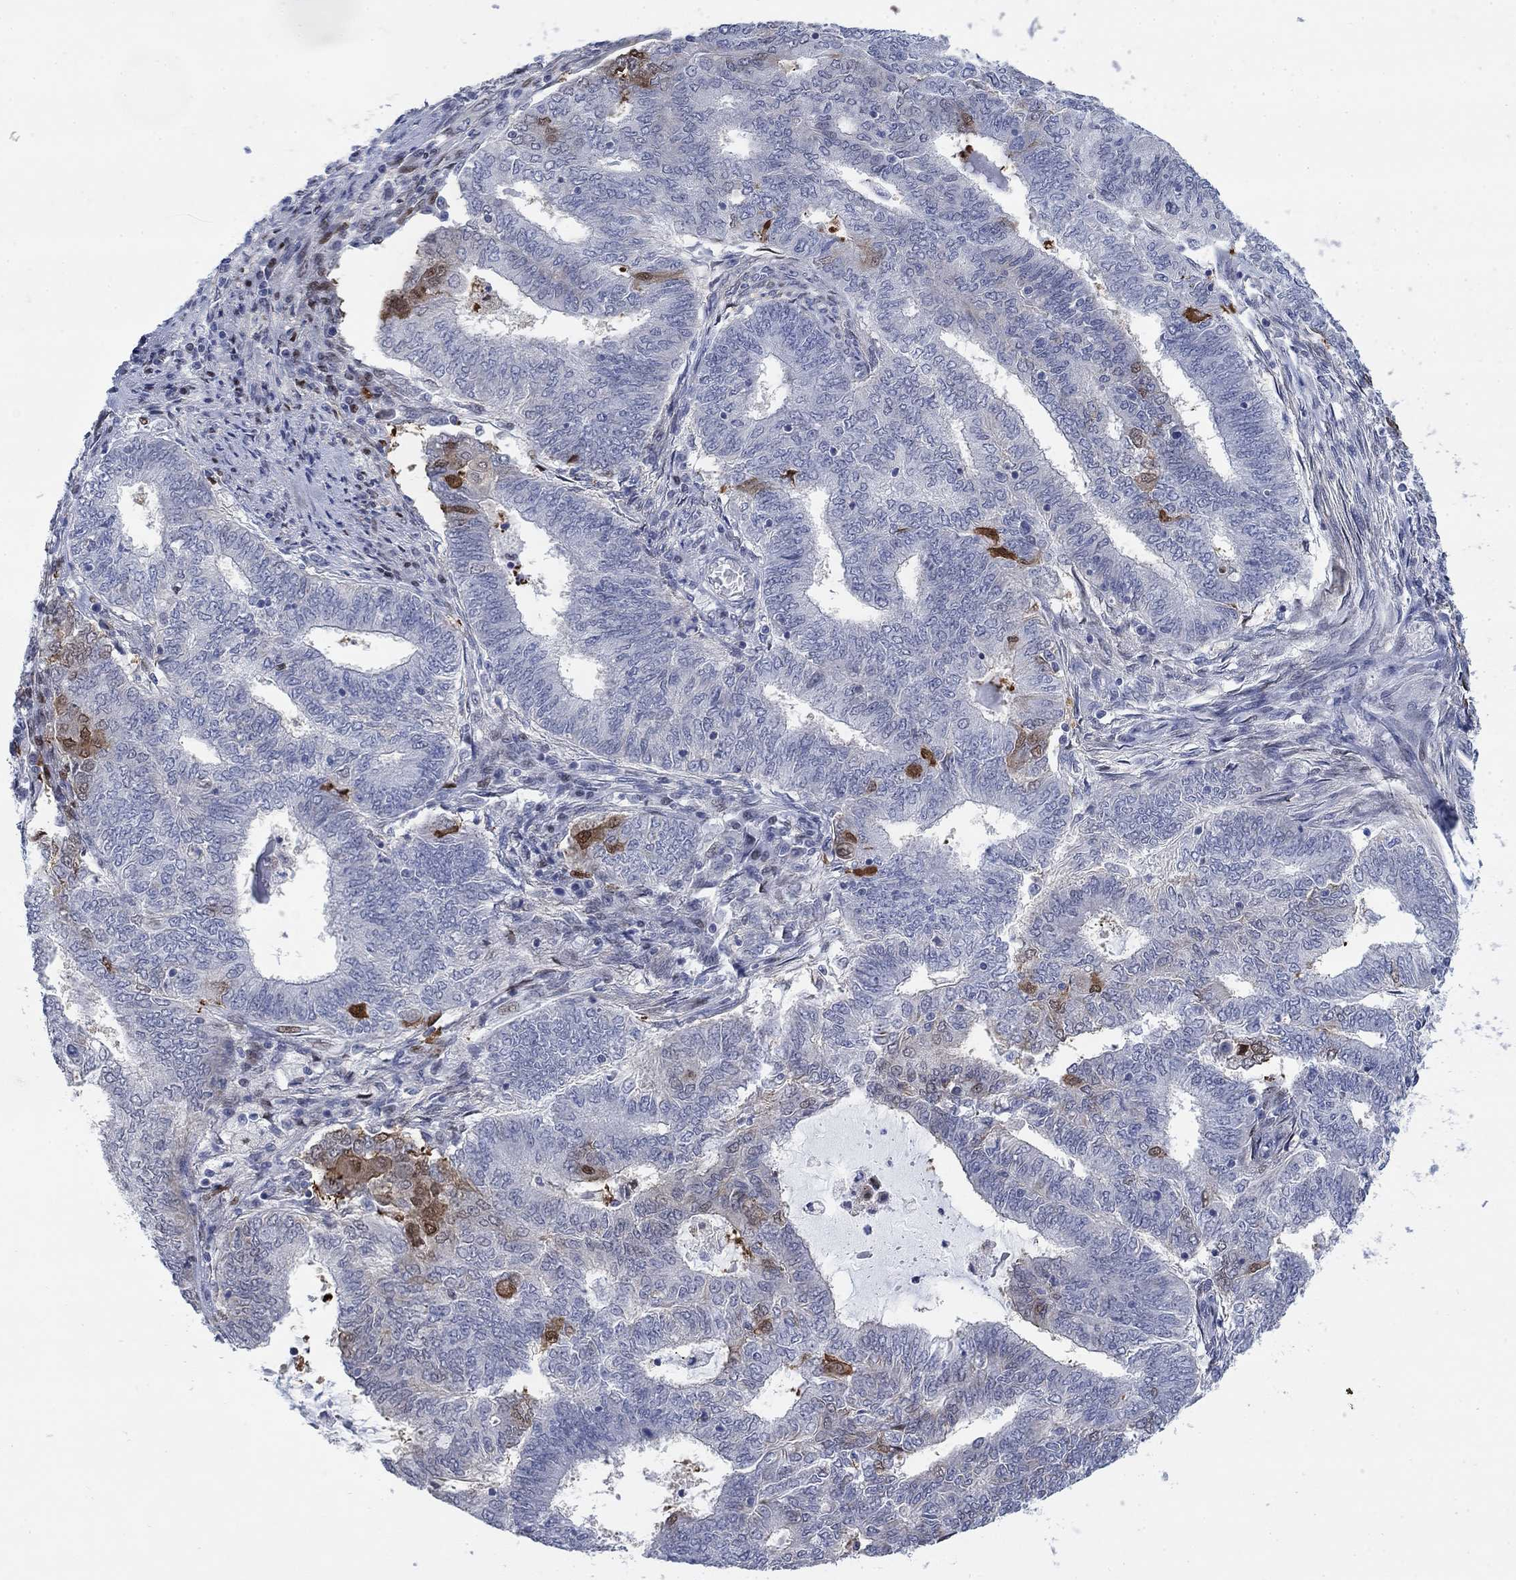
{"staining": {"intensity": "moderate", "quantity": "<25%", "location": "cytoplasmic/membranous"}, "tissue": "endometrial cancer", "cell_type": "Tumor cells", "image_type": "cancer", "snomed": [{"axis": "morphology", "description": "Adenocarcinoma, NOS"}, {"axis": "topography", "description": "Endometrium"}], "caption": "Immunohistochemical staining of human endometrial cancer (adenocarcinoma) reveals moderate cytoplasmic/membranous protein expression in approximately <25% of tumor cells. (Brightfield microscopy of DAB IHC at high magnification).", "gene": "MYO3A", "patient": {"sex": "female", "age": 62}}